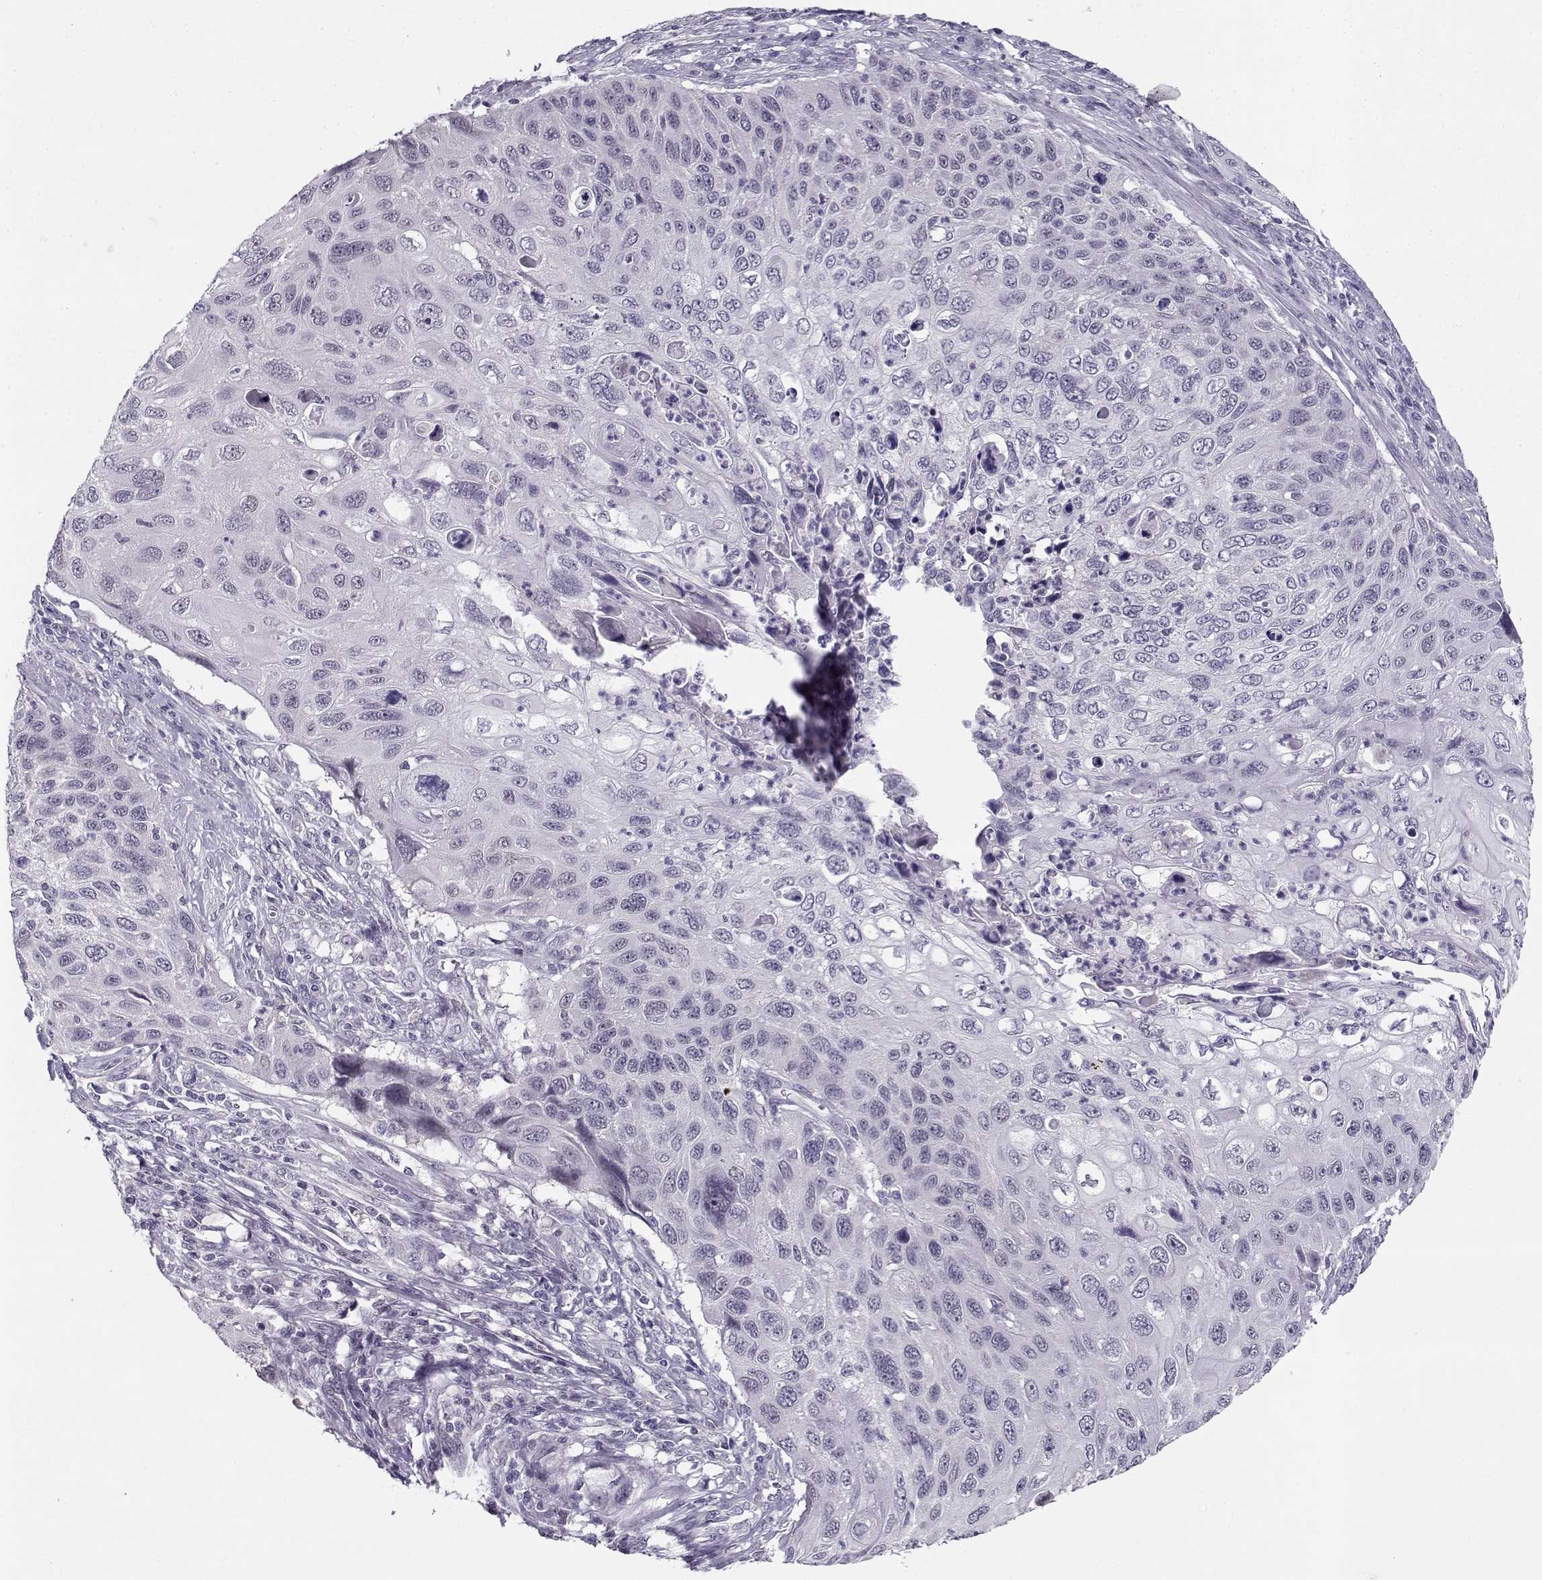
{"staining": {"intensity": "negative", "quantity": "none", "location": "none"}, "tissue": "cervical cancer", "cell_type": "Tumor cells", "image_type": "cancer", "snomed": [{"axis": "morphology", "description": "Squamous cell carcinoma, NOS"}, {"axis": "topography", "description": "Cervix"}], "caption": "This is an IHC image of squamous cell carcinoma (cervical). There is no positivity in tumor cells.", "gene": "C16orf86", "patient": {"sex": "female", "age": 70}}